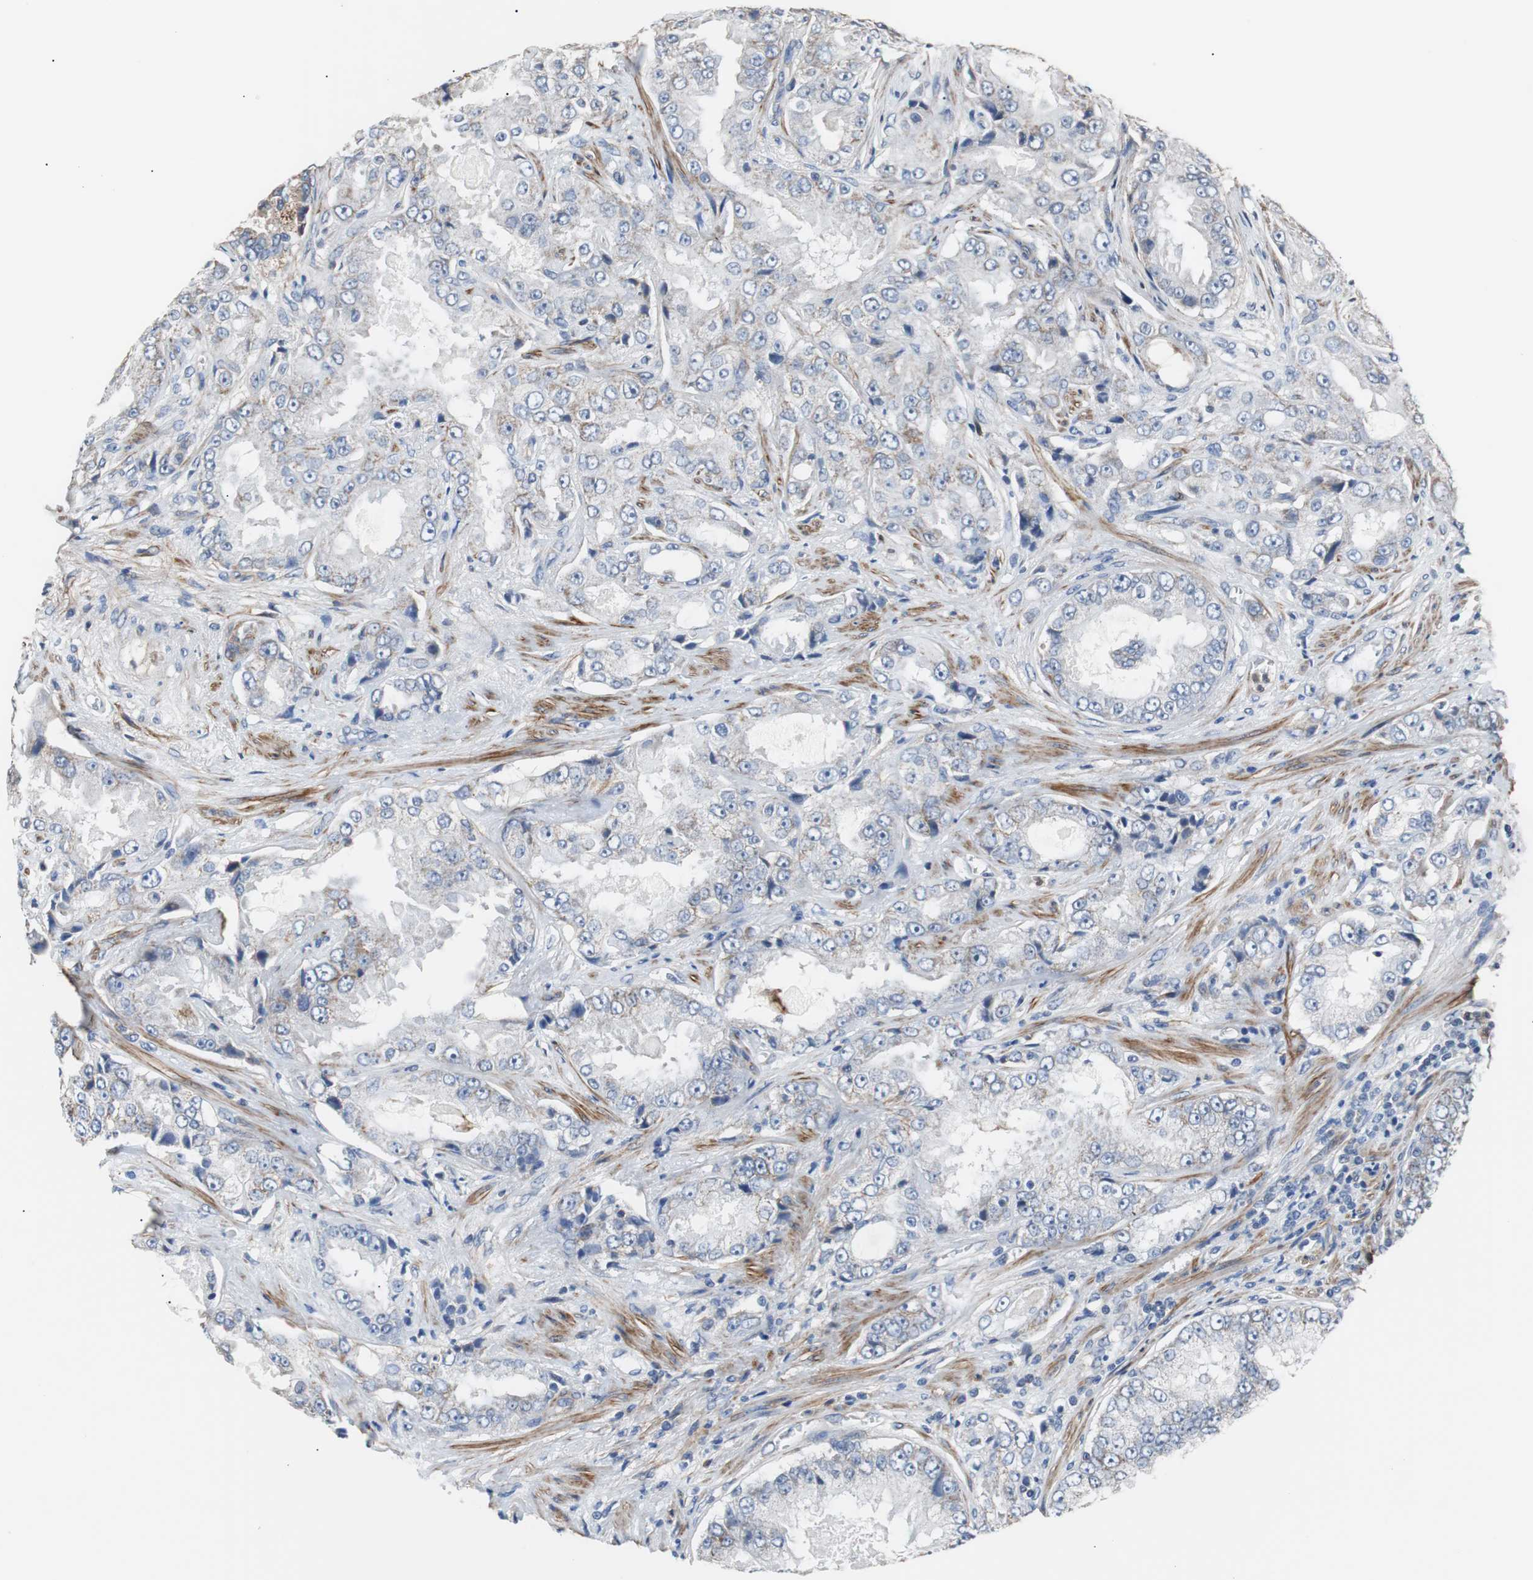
{"staining": {"intensity": "weak", "quantity": "<25%", "location": "cytoplasmic/membranous"}, "tissue": "prostate cancer", "cell_type": "Tumor cells", "image_type": "cancer", "snomed": [{"axis": "morphology", "description": "Adenocarcinoma, High grade"}, {"axis": "topography", "description": "Prostate"}], "caption": "The photomicrograph displays no staining of tumor cells in prostate high-grade adenocarcinoma. (DAB (3,3'-diaminobenzidine) immunohistochemistry with hematoxylin counter stain).", "gene": "PITRM1", "patient": {"sex": "male", "age": 73}}